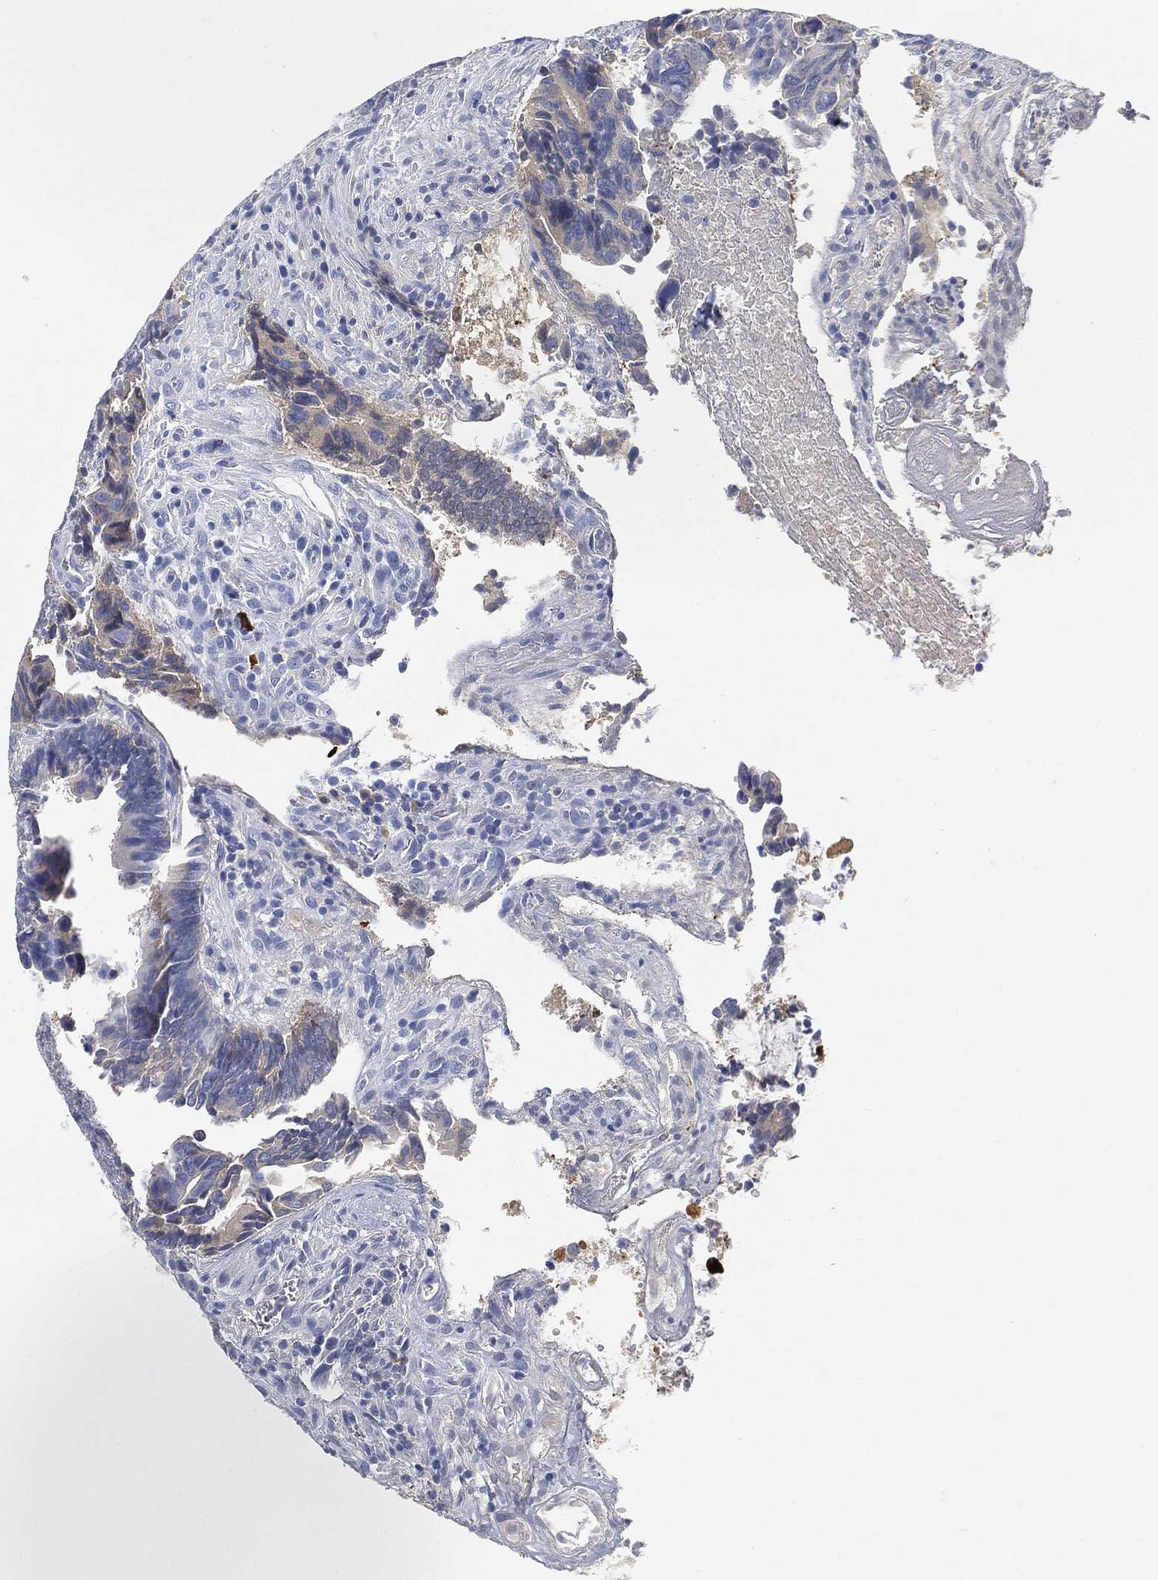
{"staining": {"intensity": "negative", "quantity": "none", "location": "none"}, "tissue": "colorectal cancer", "cell_type": "Tumor cells", "image_type": "cancer", "snomed": [{"axis": "morphology", "description": "Adenocarcinoma, NOS"}, {"axis": "topography", "description": "Colon"}], "caption": "Immunohistochemistry (IHC) micrograph of neoplastic tissue: colorectal cancer (adenocarcinoma) stained with DAB shows no significant protein expression in tumor cells.", "gene": "IGLV6-57", "patient": {"sex": "male", "age": 75}}